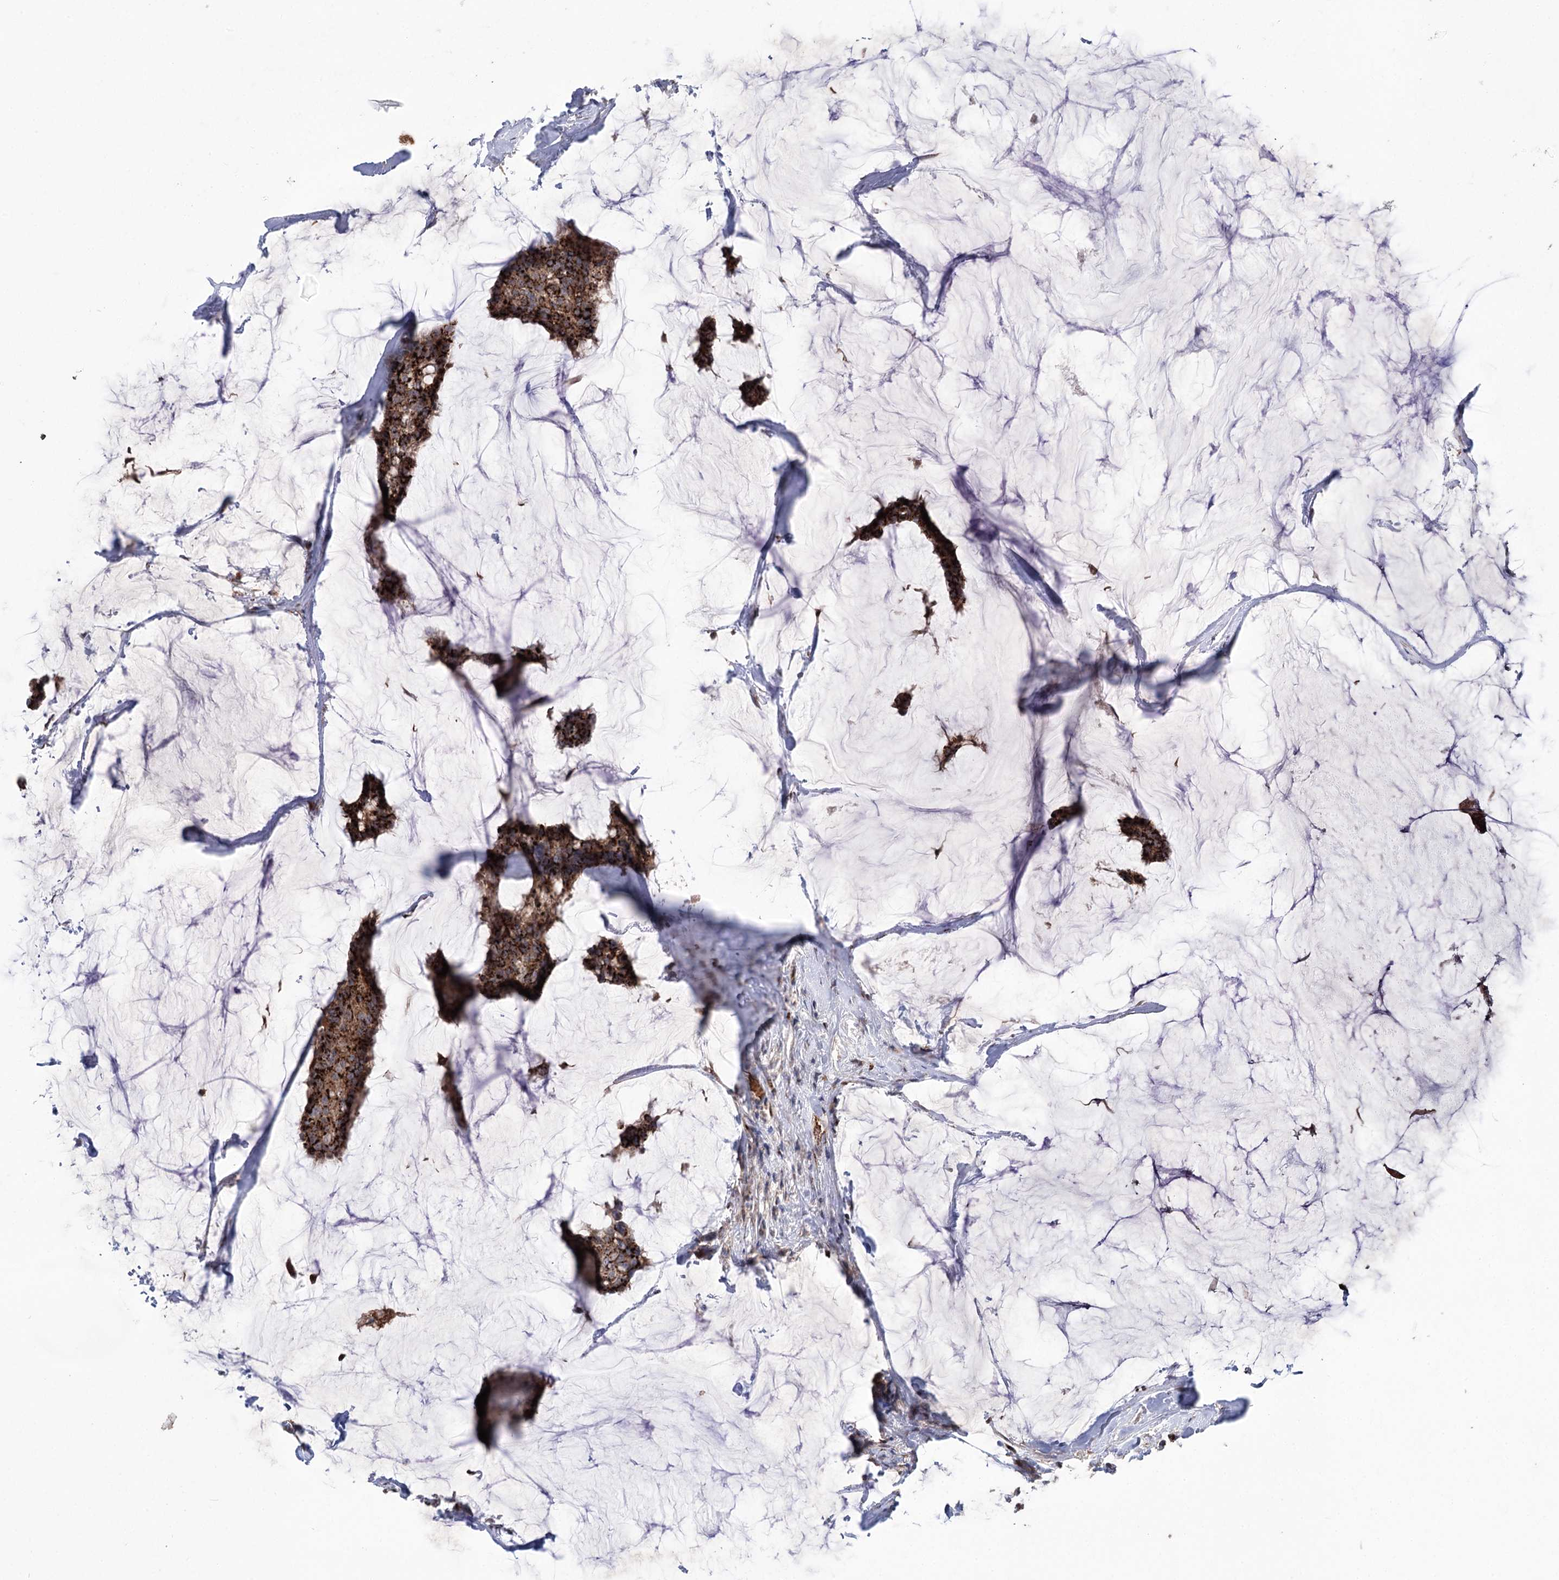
{"staining": {"intensity": "strong", "quantity": ">75%", "location": "cytoplasmic/membranous"}, "tissue": "breast cancer", "cell_type": "Tumor cells", "image_type": "cancer", "snomed": [{"axis": "morphology", "description": "Duct carcinoma"}, {"axis": "topography", "description": "Breast"}], "caption": "The photomicrograph shows staining of breast cancer (infiltrating ductal carcinoma), revealing strong cytoplasmic/membranous protein staining (brown color) within tumor cells.", "gene": "ARHGAP20", "patient": {"sex": "female", "age": 93}}